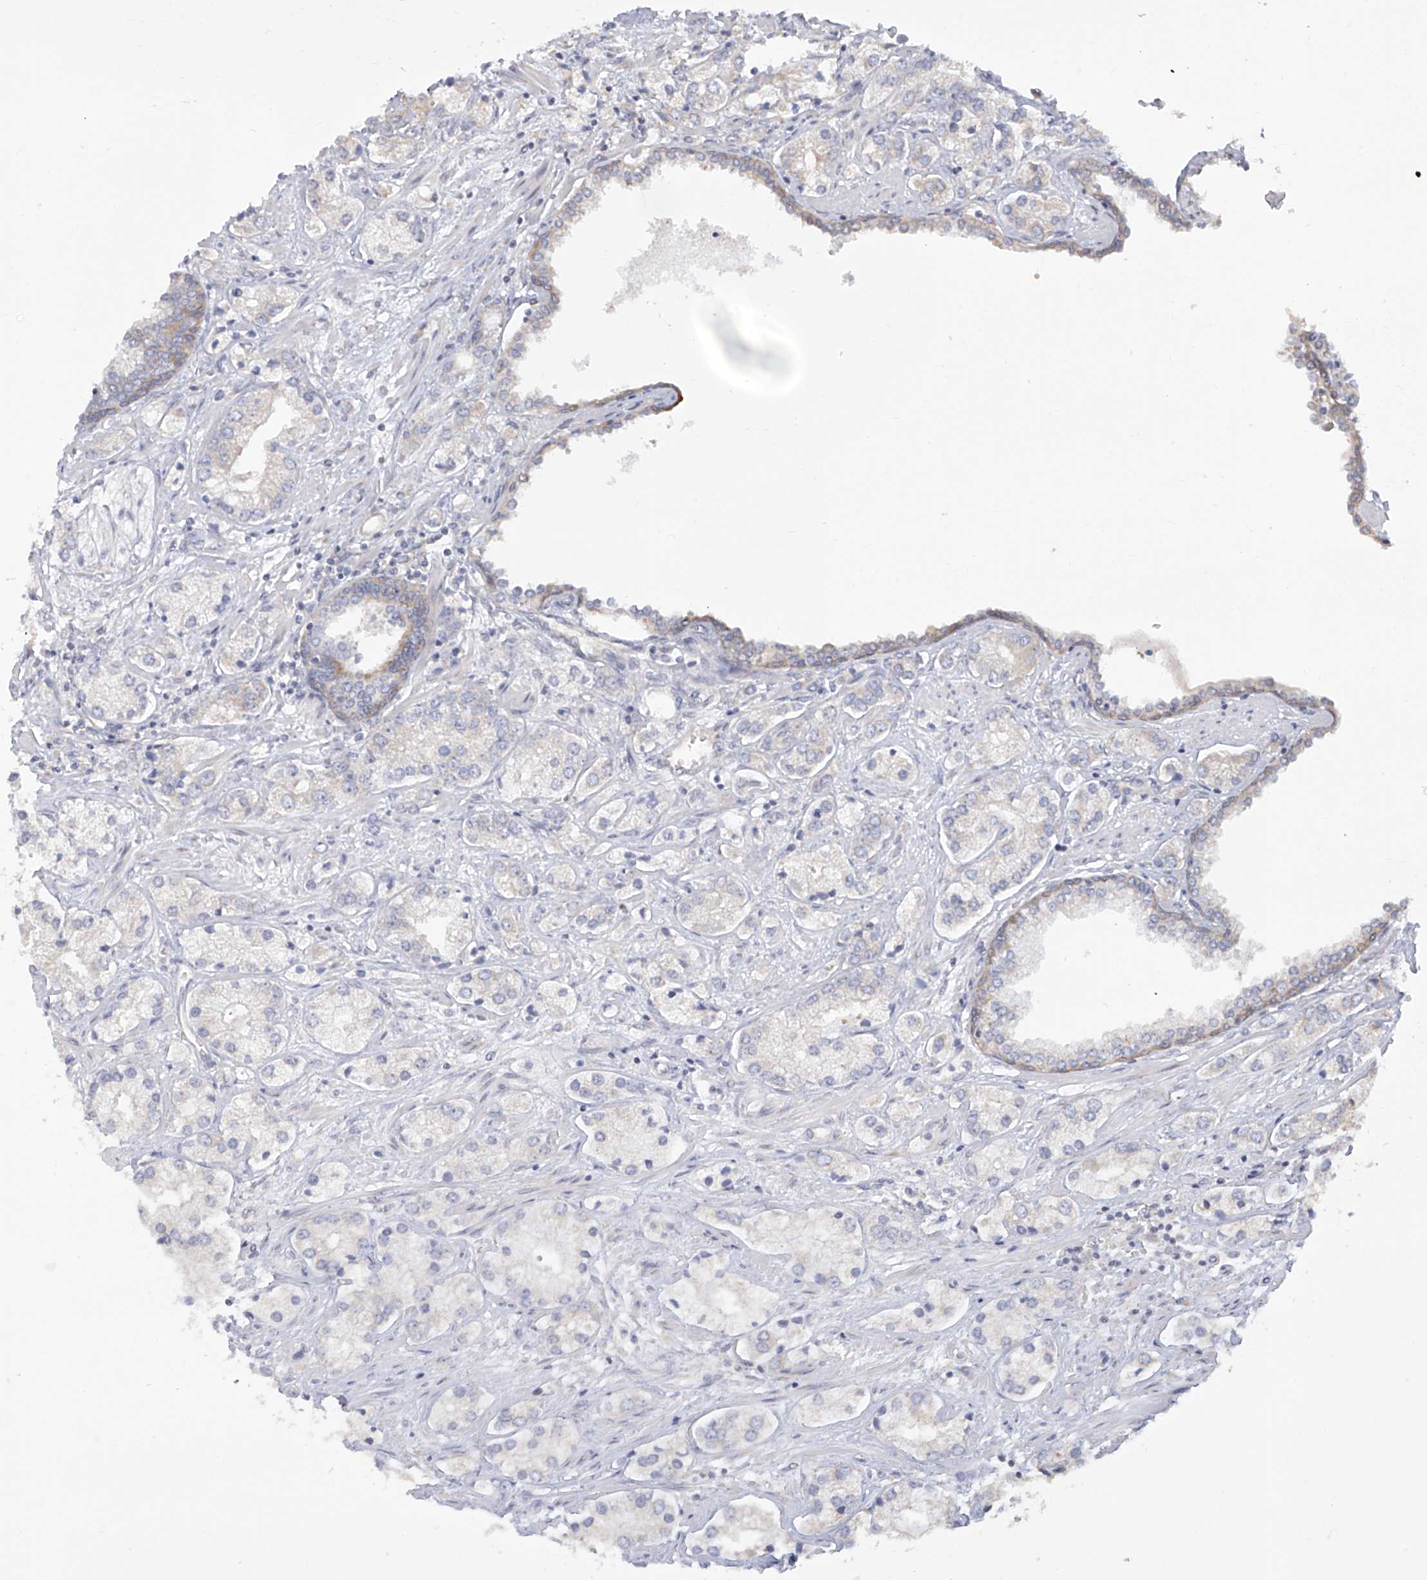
{"staining": {"intensity": "negative", "quantity": "none", "location": "none"}, "tissue": "prostate cancer", "cell_type": "Tumor cells", "image_type": "cancer", "snomed": [{"axis": "morphology", "description": "Adenocarcinoma, High grade"}, {"axis": "topography", "description": "Prostate"}], "caption": "An image of human prostate cancer (adenocarcinoma (high-grade)) is negative for staining in tumor cells.", "gene": "FAM83B", "patient": {"sex": "male", "age": 66}}